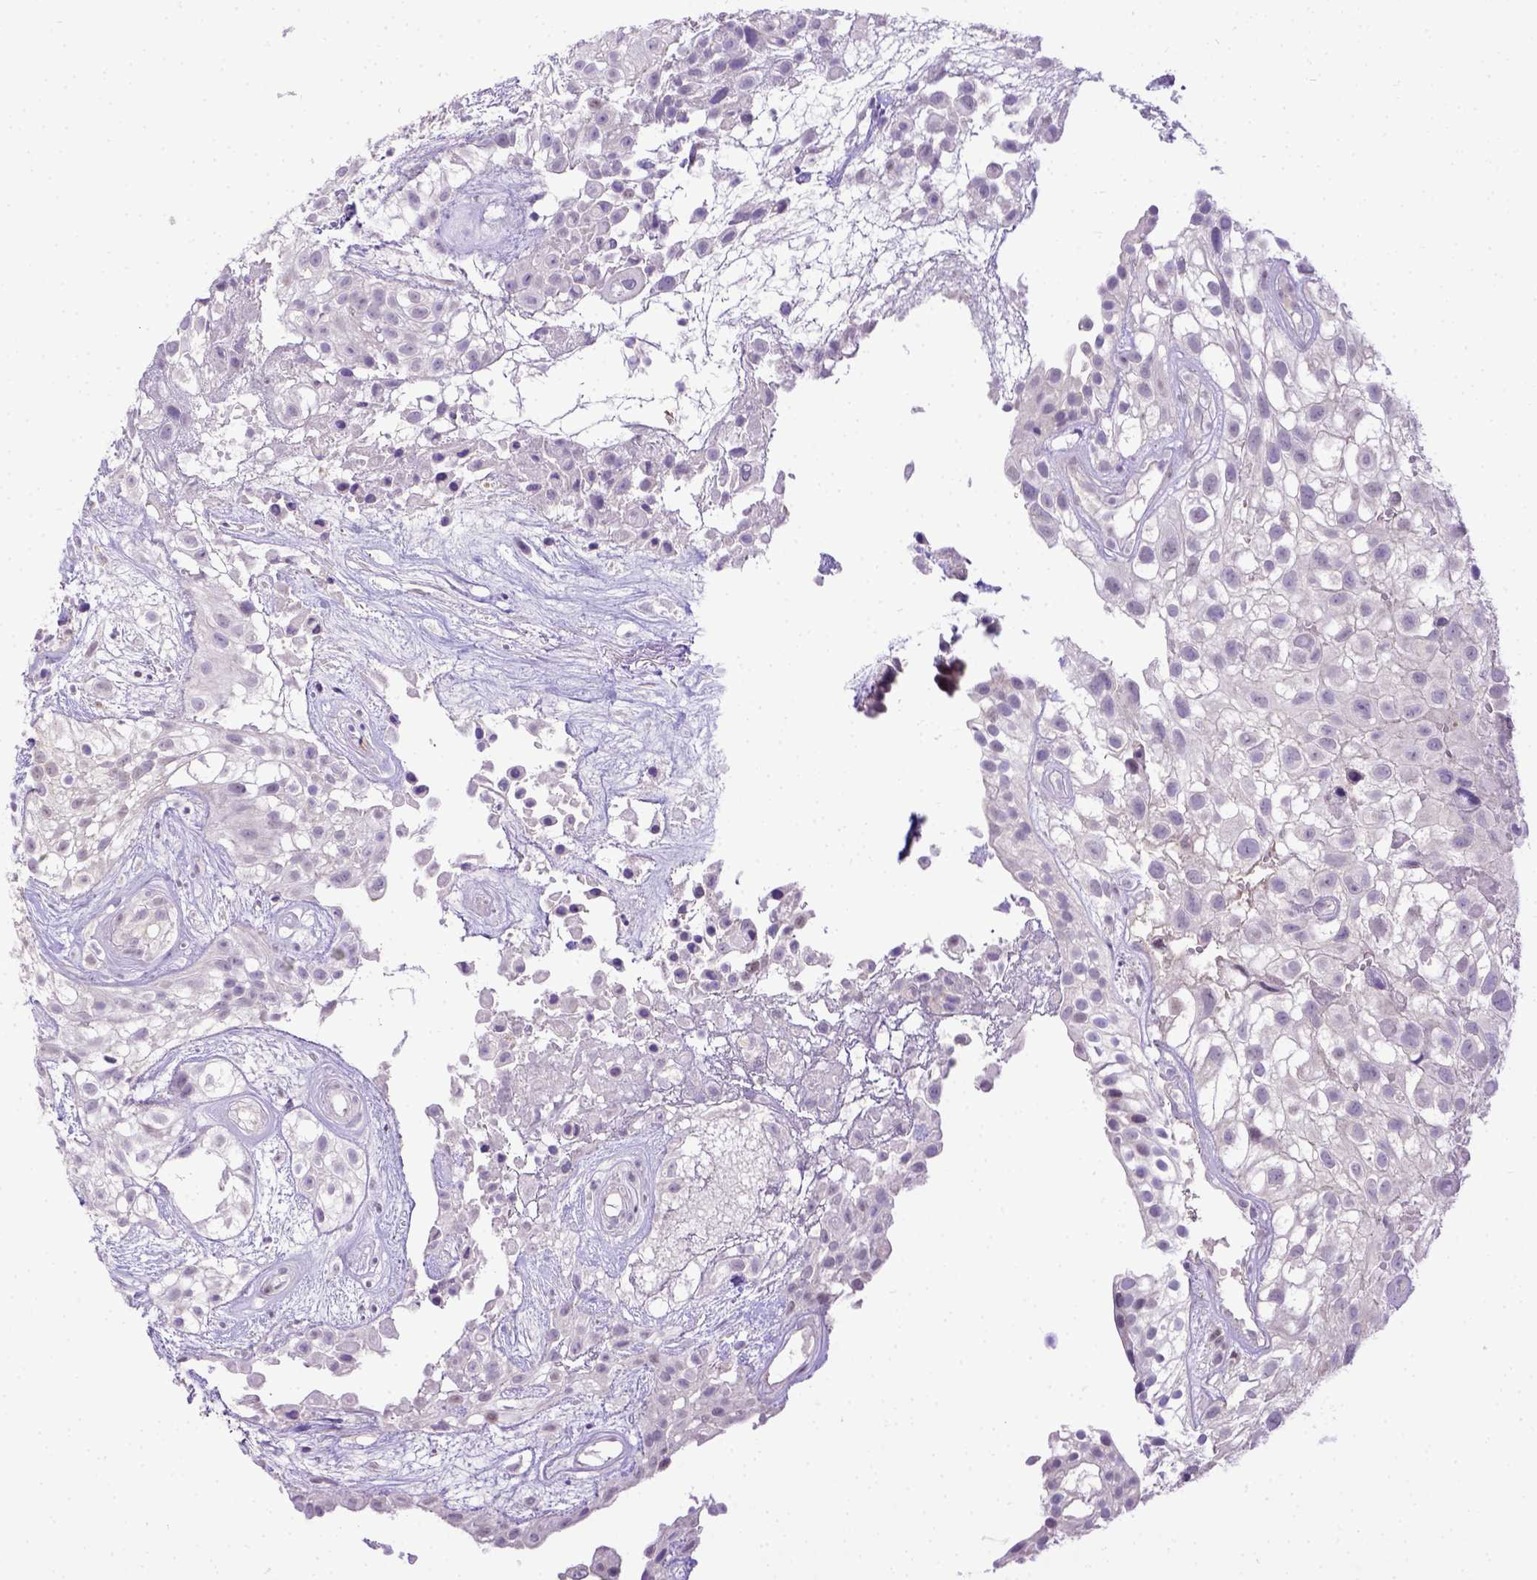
{"staining": {"intensity": "negative", "quantity": "none", "location": "none"}, "tissue": "urothelial cancer", "cell_type": "Tumor cells", "image_type": "cancer", "snomed": [{"axis": "morphology", "description": "Urothelial carcinoma, High grade"}, {"axis": "topography", "description": "Urinary bladder"}], "caption": "There is no significant positivity in tumor cells of urothelial carcinoma (high-grade).", "gene": "BTN1A1", "patient": {"sex": "male", "age": 56}}